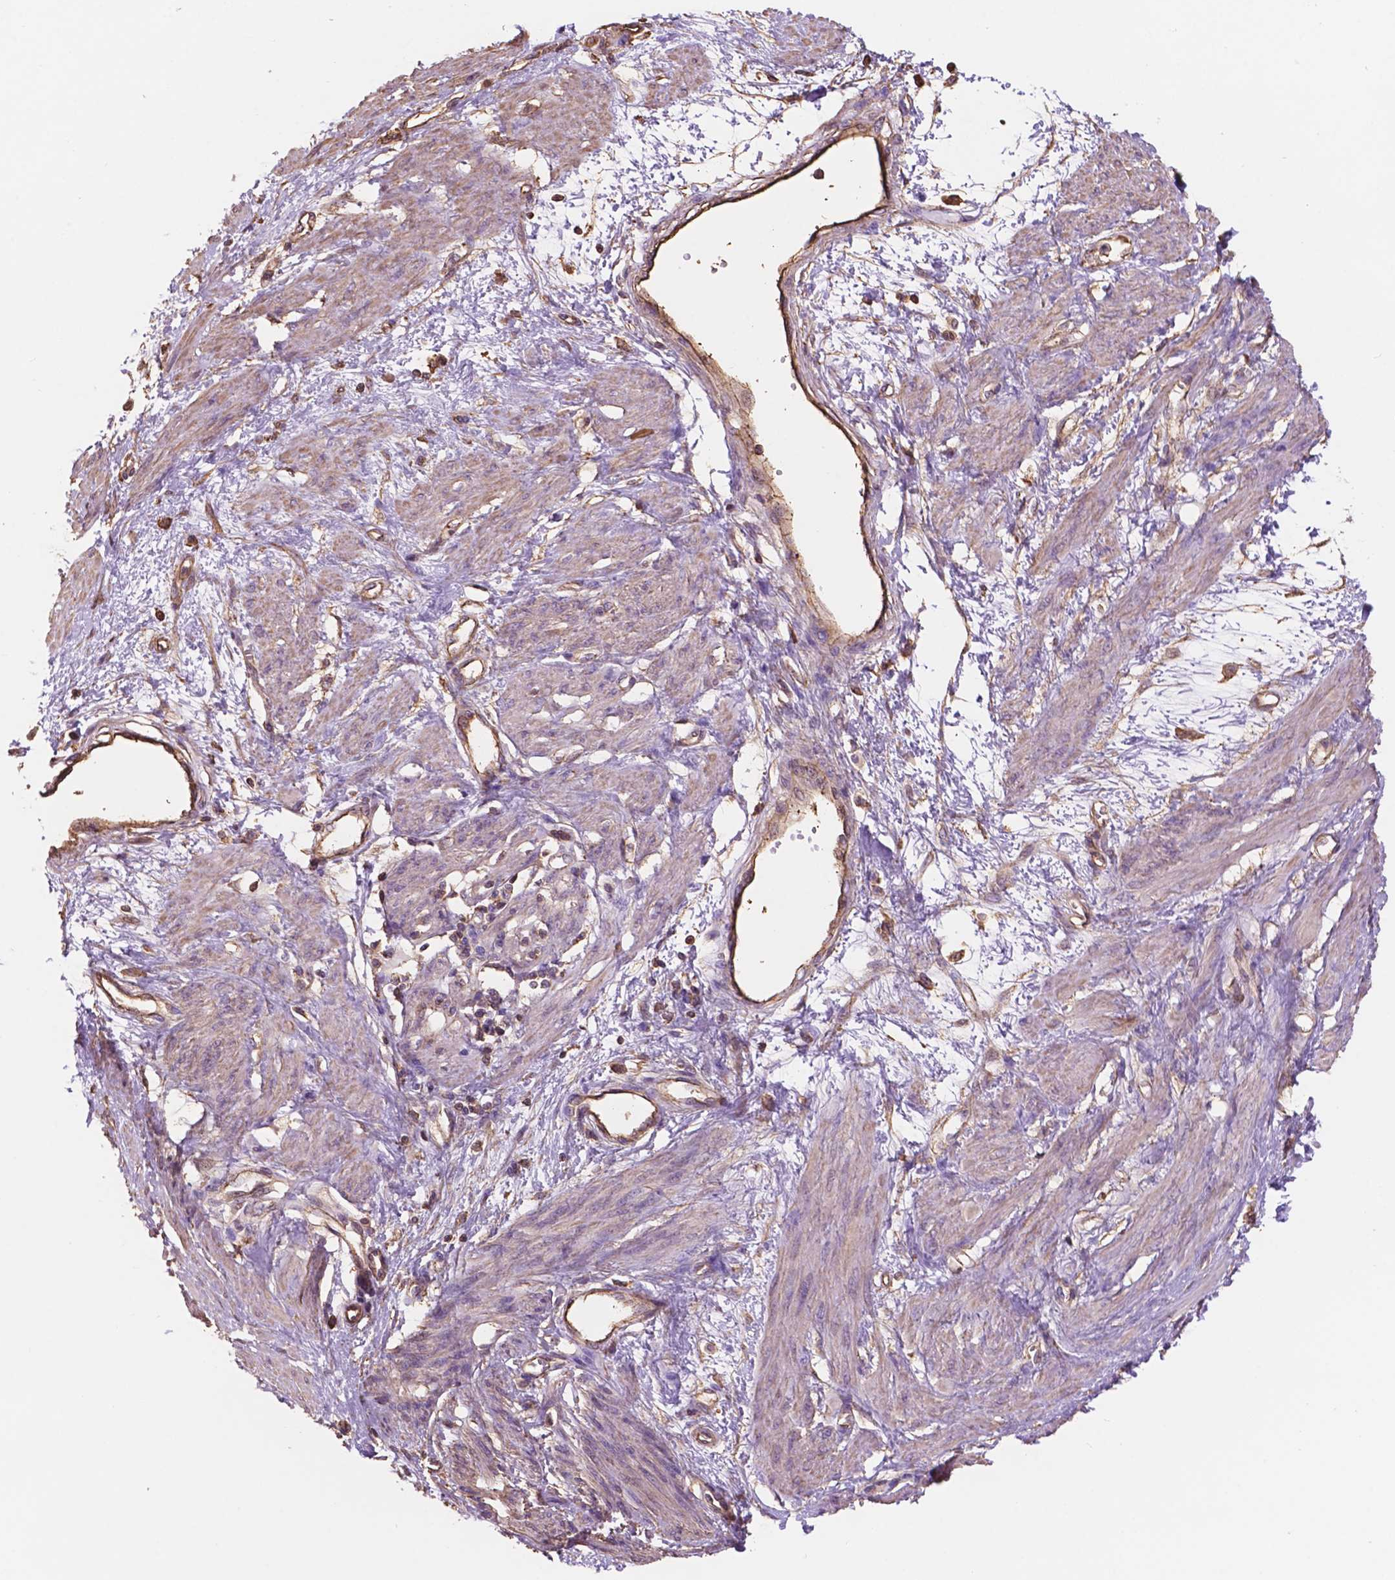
{"staining": {"intensity": "weak", "quantity": "<25%", "location": "cytoplasmic/membranous"}, "tissue": "smooth muscle", "cell_type": "Smooth muscle cells", "image_type": "normal", "snomed": [{"axis": "morphology", "description": "Normal tissue, NOS"}, {"axis": "topography", "description": "Smooth muscle"}, {"axis": "topography", "description": "Uterus"}], "caption": "Immunohistochemistry photomicrograph of normal smooth muscle: human smooth muscle stained with DAB displays no significant protein staining in smooth muscle cells.", "gene": "NIPA2", "patient": {"sex": "female", "age": 39}}